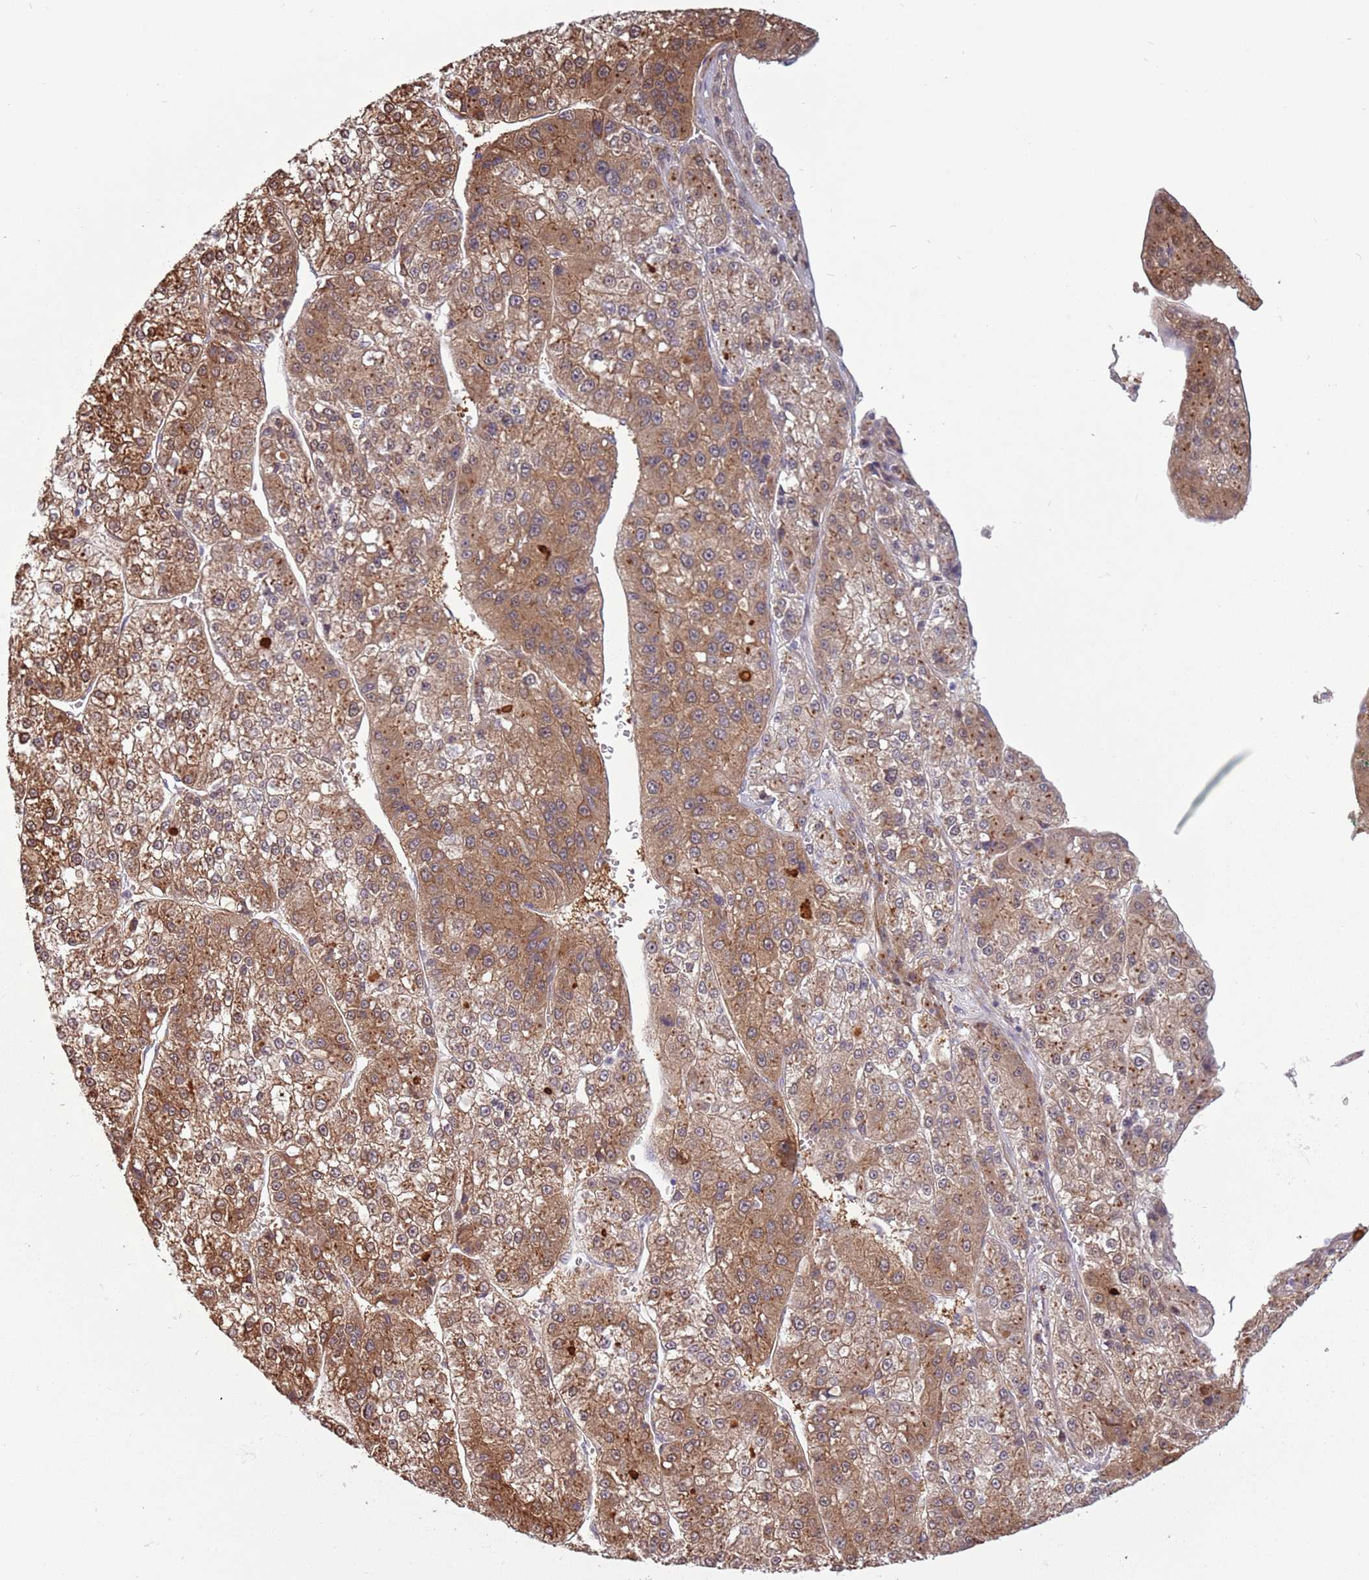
{"staining": {"intensity": "moderate", "quantity": ">75%", "location": "cytoplasmic/membranous"}, "tissue": "liver cancer", "cell_type": "Tumor cells", "image_type": "cancer", "snomed": [{"axis": "morphology", "description": "Carcinoma, Hepatocellular, NOS"}, {"axis": "topography", "description": "Liver"}], "caption": "This image demonstrates immunohistochemistry staining of hepatocellular carcinoma (liver), with medium moderate cytoplasmic/membranous positivity in approximately >75% of tumor cells.", "gene": "CCDC150", "patient": {"sex": "female", "age": 73}}